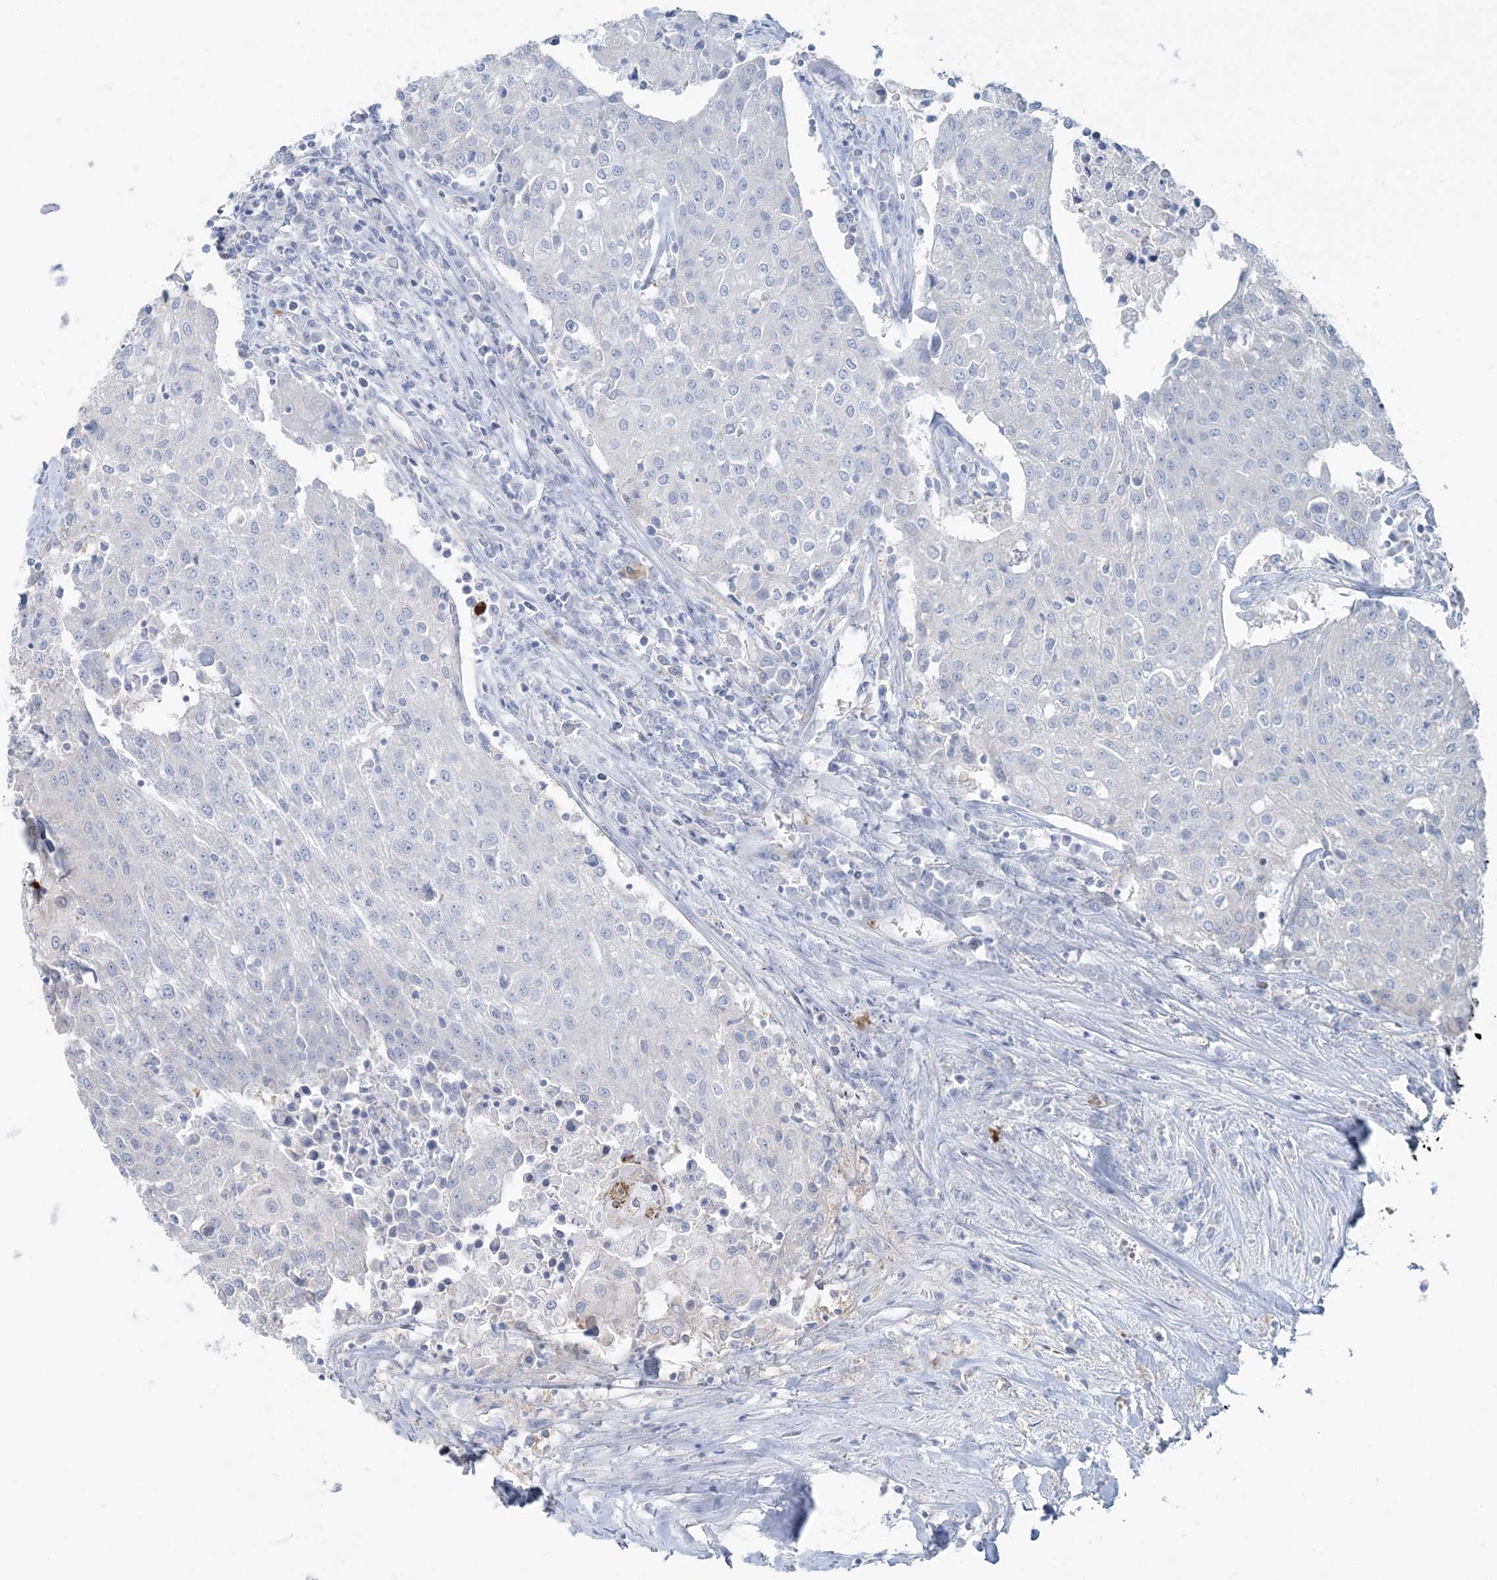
{"staining": {"intensity": "negative", "quantity": "none", "location": "none"}, "tissue": "urothelial cancer", "cell_type": "Tumor cells", "image_type": "cancer", "snomed": [{"axis": "morphology", "description": "Urothelial carcinoma, High grade"}, {"axis": "topography", "description": "Urinary bladder"}], "caption": "The immunohistochemistry (IHC) micrograph has no significant staining in tumor cells of urothelial cancer tissue.", "gene": "CCNJ", "patient": {"sex": "female", "age": 85}}